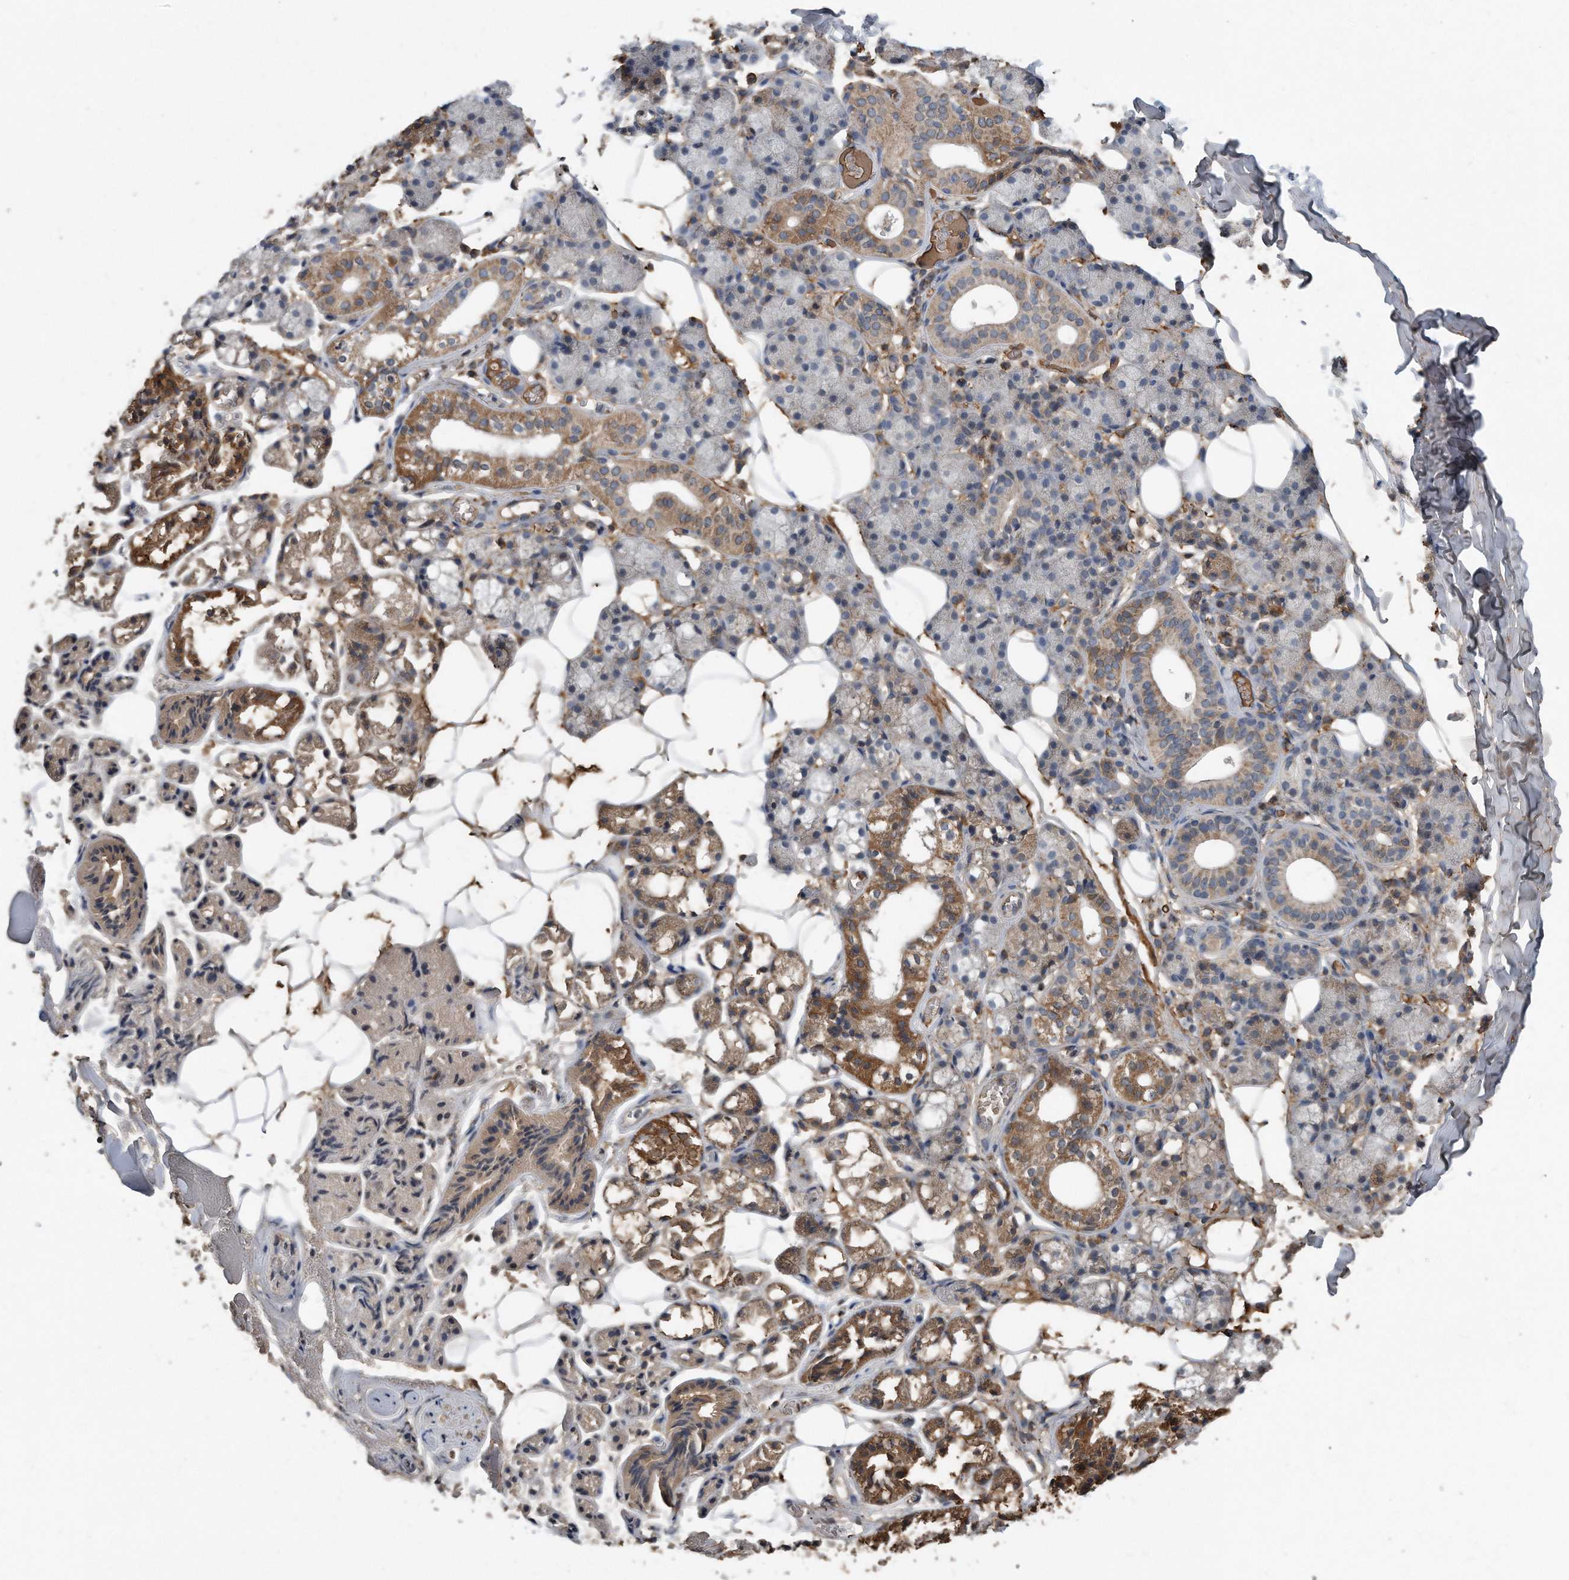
{"staining": {"intensity": "moderate", "quantity": "<25%", "location": "cytoplasmic/membranous"}, "tissue": "salivary gland", "cell_type": "Glandular cells", "image_type": "normal", "snomed": [{"axis": "morphology", "description": "Normal tissue, NOS"}, {"axis": "topography", "description": "Salivary gland"}], "caption": "This image shows immunohistochemistry staining of normal salivary gland, with low moderate cytoplasmic/membranous positivity in about <25% of glandular cells.", "gene": "SDHA", "patient": {"sex": "female", "age": 33}}